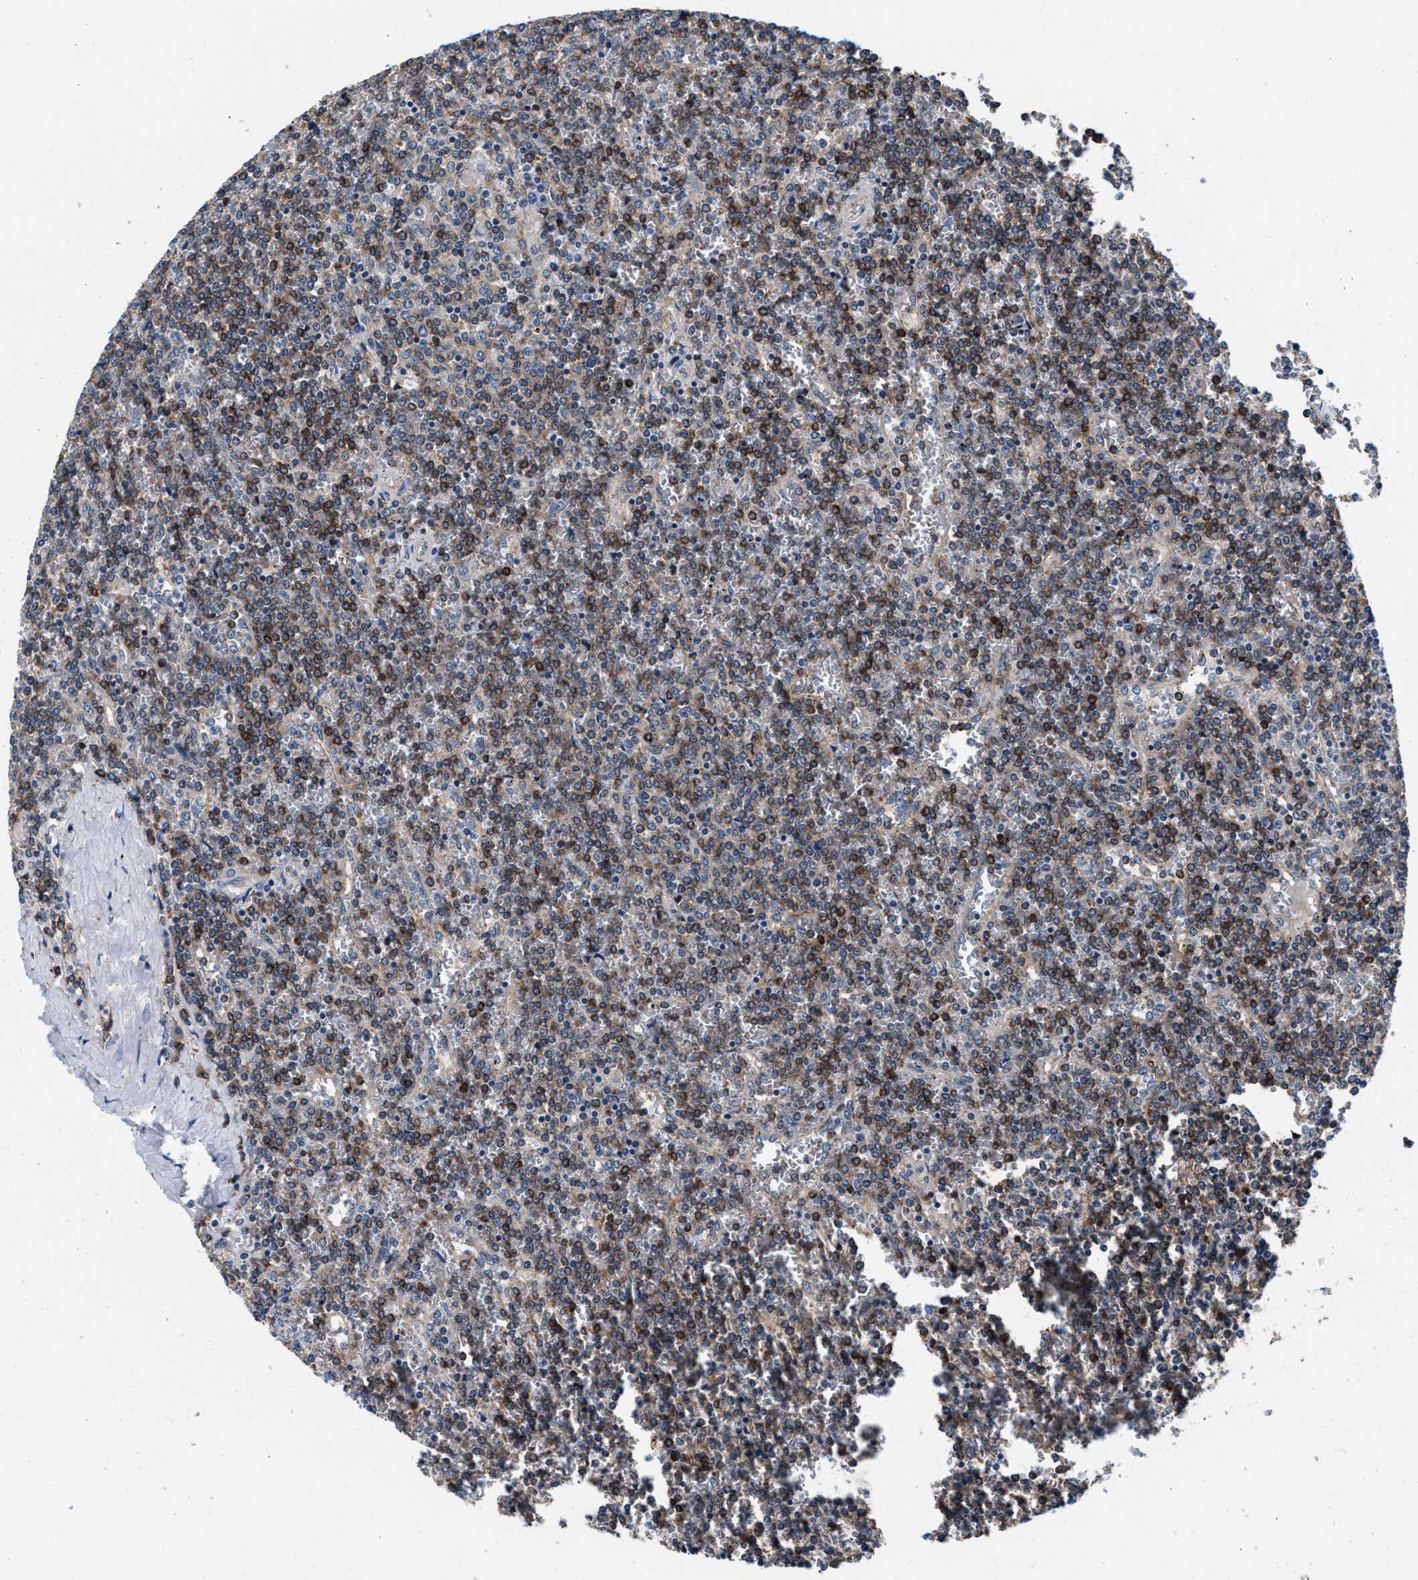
{"staining": {"intensity": "moderate", "quantity": "25%-75%", "location": "cytoplasmic/membranous"}, "tissue": "lymphoma", "cell_type": "Tumor cells", "image_type": "cancer", "snomed": [{"axis": "morphology", "description": "Malignant lymphoma, non-Hodgkin's type, Low grade"}, {"axis": "topography", "description": "Spleen"}], "caption": "Tumor cells demonstrate medium levels of moderate cytoplasmic/membranous expression in approximately 25%-75% of cells in lymphoma.", "gene": "PPP1R9B", "patient": {"sex": "female", "age": 19}}